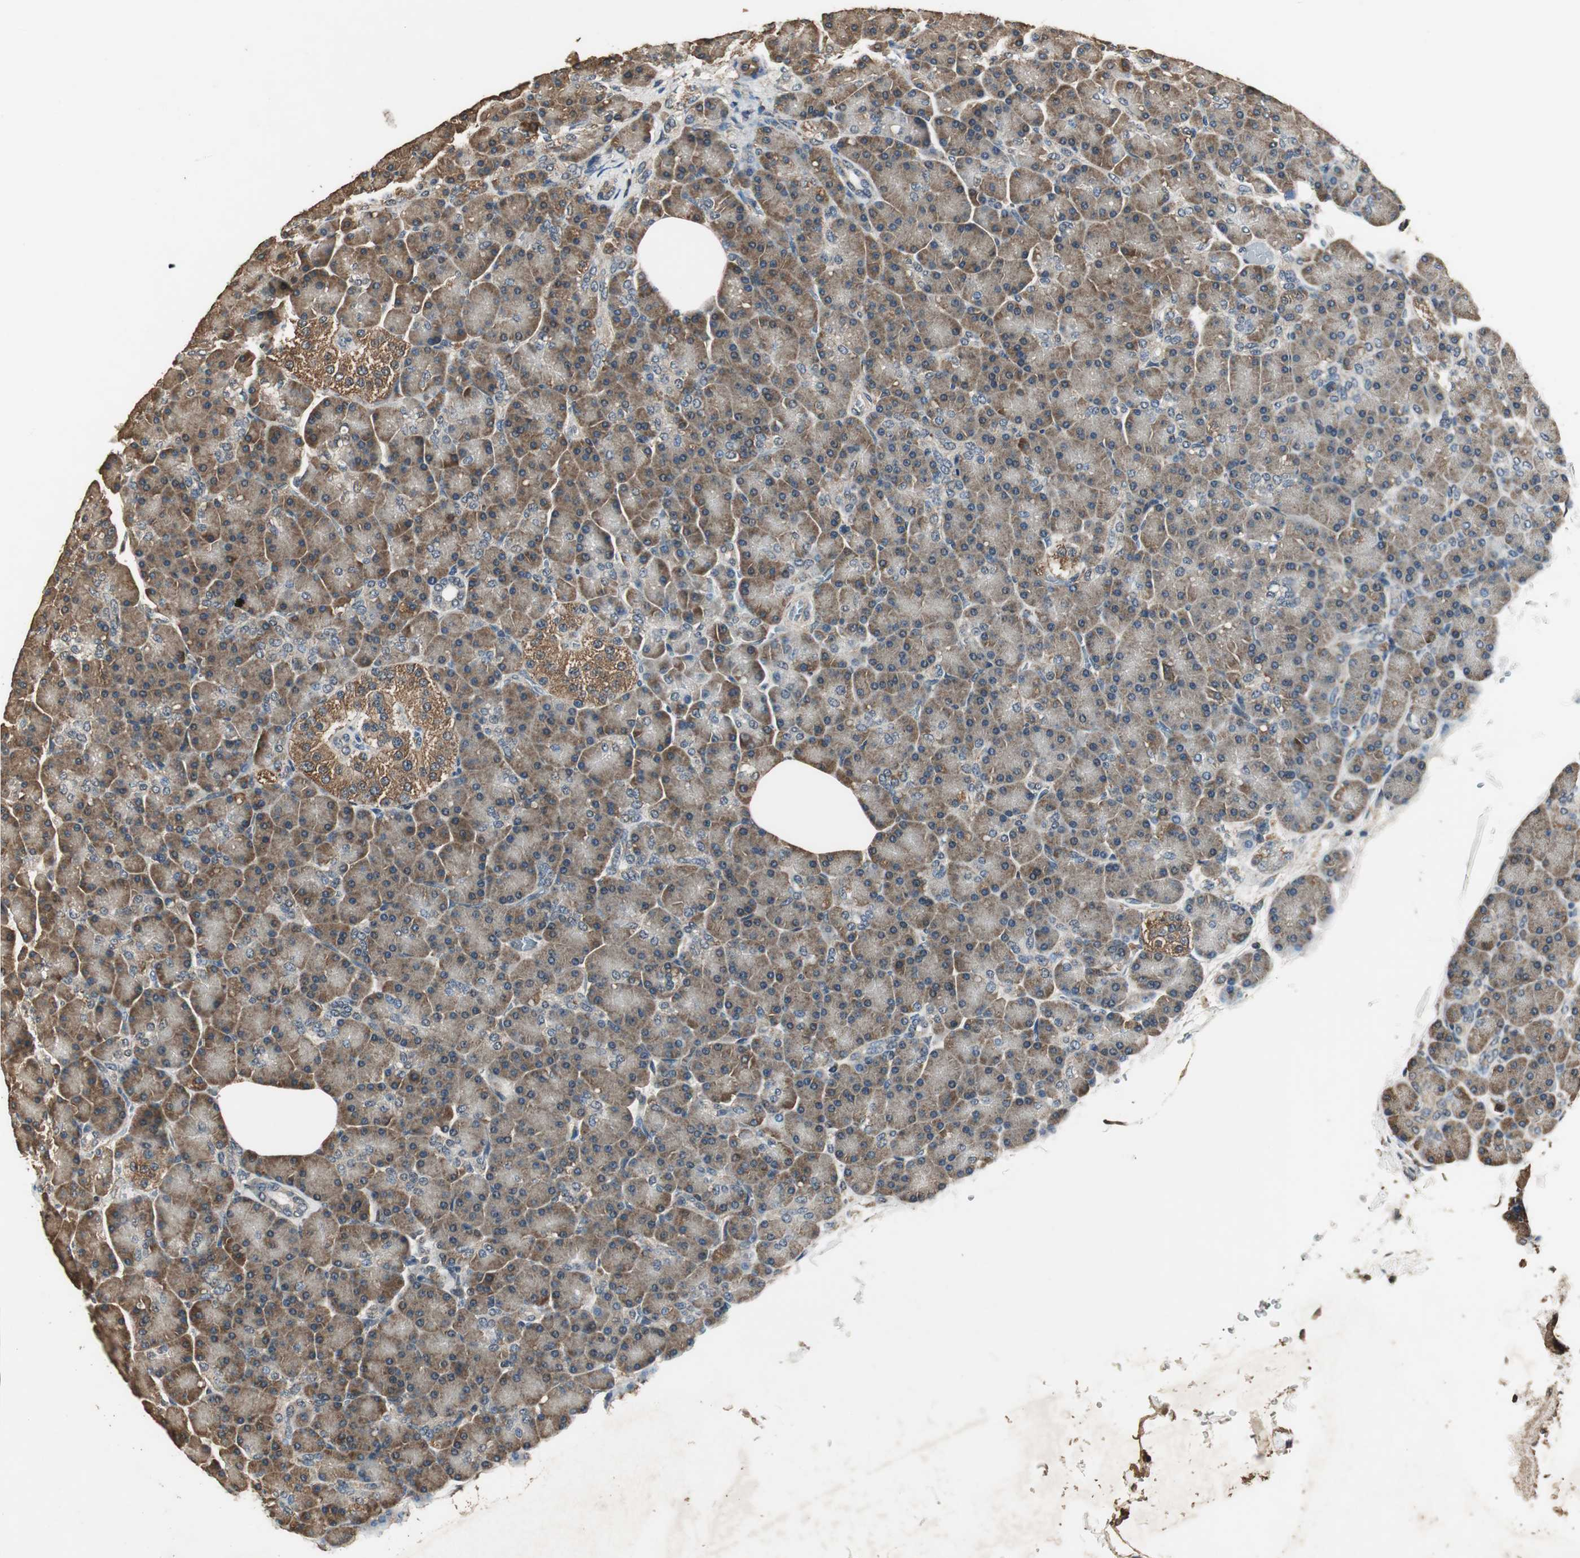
{"staining": {"intensity": "moderate", "quantity": ">75%", "location": "cytoplasmic/membranous"}, "tissue": "pancreas", "cell_type": "Exocrine glandular cells", "image_type": "normal", "snomed": [{"axis": "morphology", "description": "Normal tissue, NOS"}, {"axis": "topography", "description": "Pancreas"}], "caption": "Protein expression analysis of unremarkable pancreas demonstrates moderate cytoplasmic/membranous positivity in approximately >75% of exocrine glandular cells.", "gene": "TMPRSS4", "patient": {"sex": "female", "age": 43}}